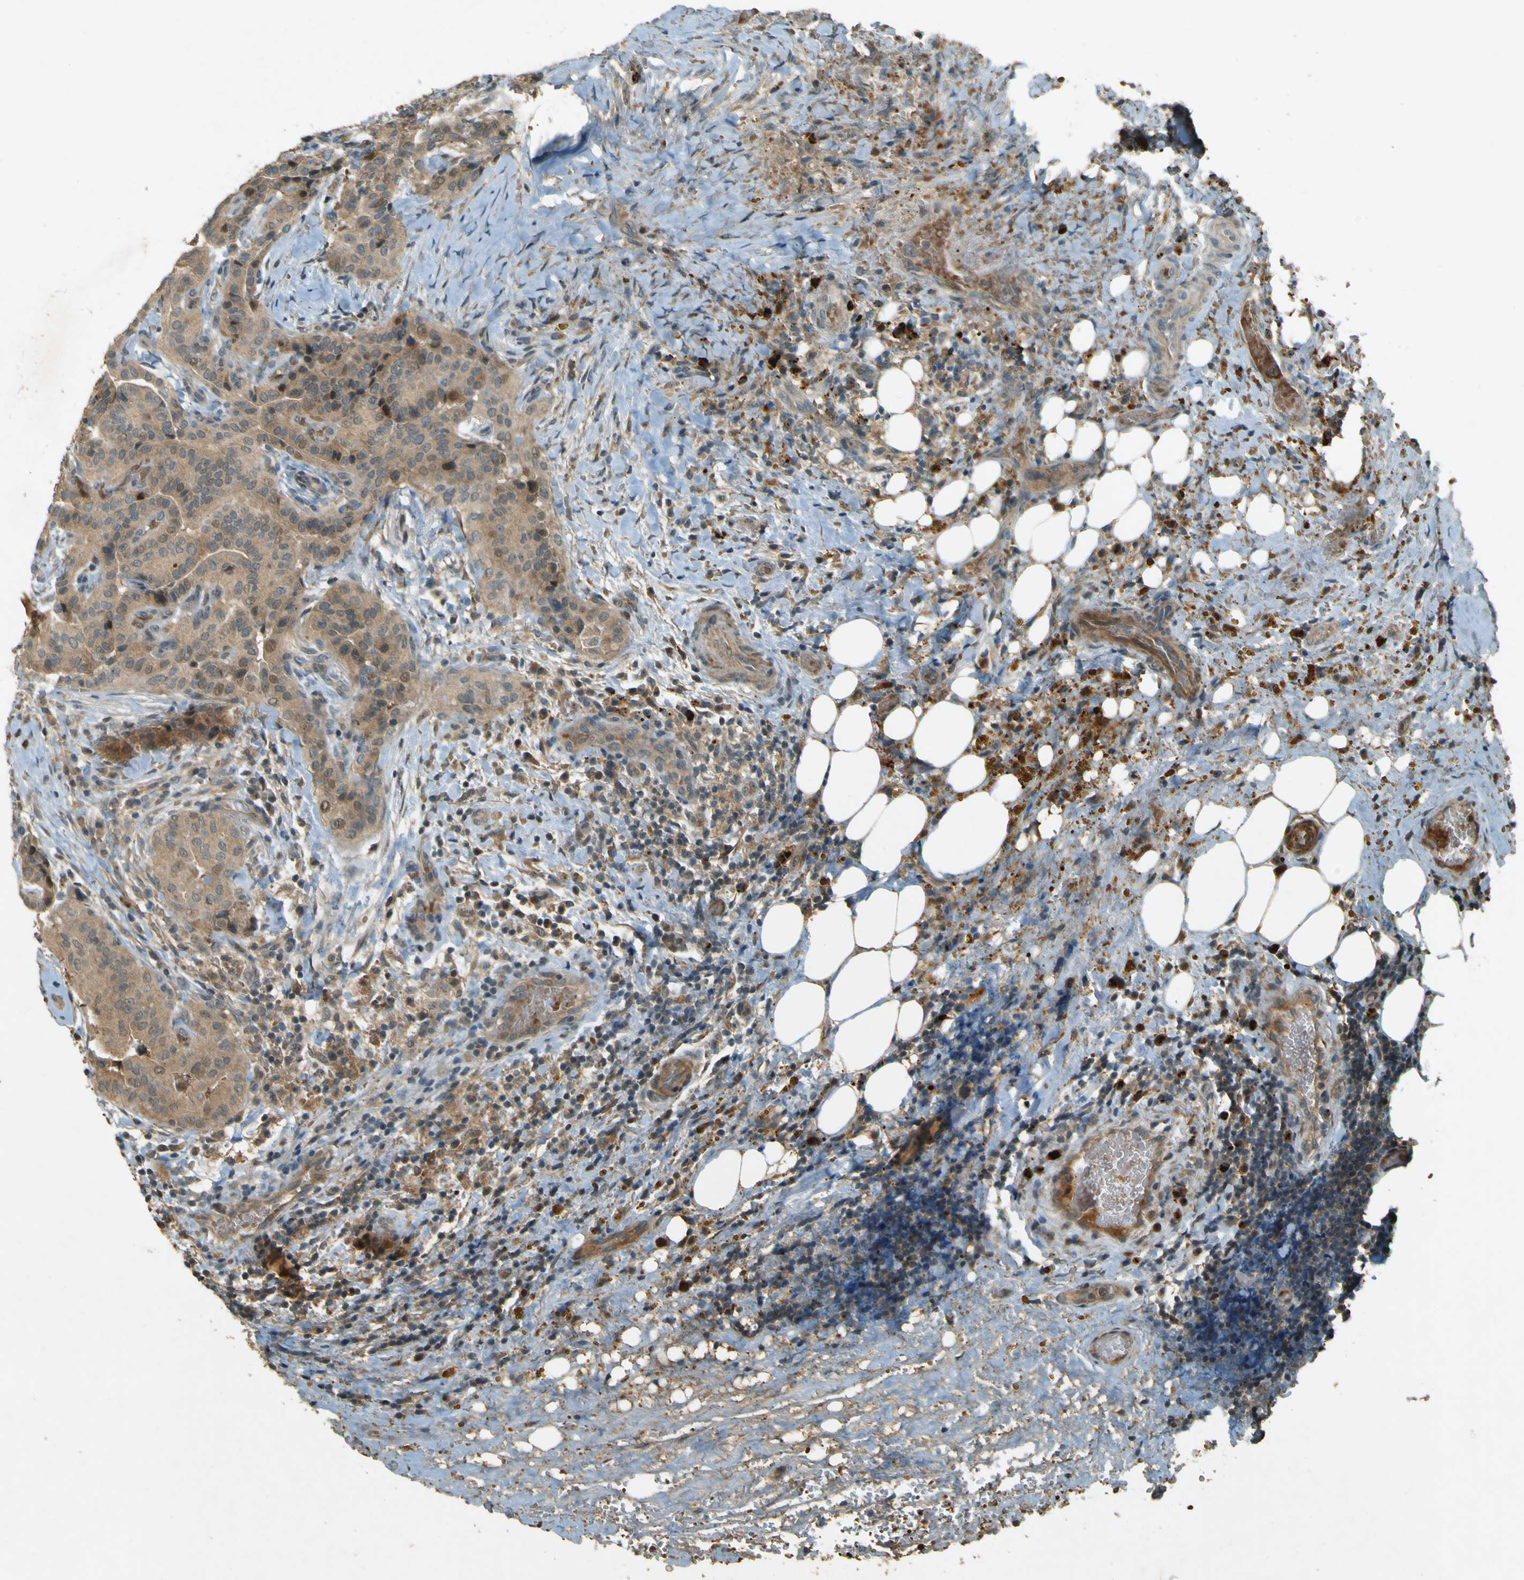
{"staining": {"intensity": "weak", "quantity": ">75%", "location": "cytoplasmic/membranous"}, "tissue": "thyroid cancer", "cell_type": "Tumor cells", "image_type": "cancer", "snomed": [{"axis": "morphology", "description": "Papillary adenocarcinoma, NOS"}, {"axis": "topography", "description": "Thyroid gland"}], "caption": "Human thyroid cancer (papillary adenocarcinoma) stained with a protein marker reveals weak staining in tumor cells.", "gene": "MPDZ", "patient": {"sex": "male", "age": 77}}